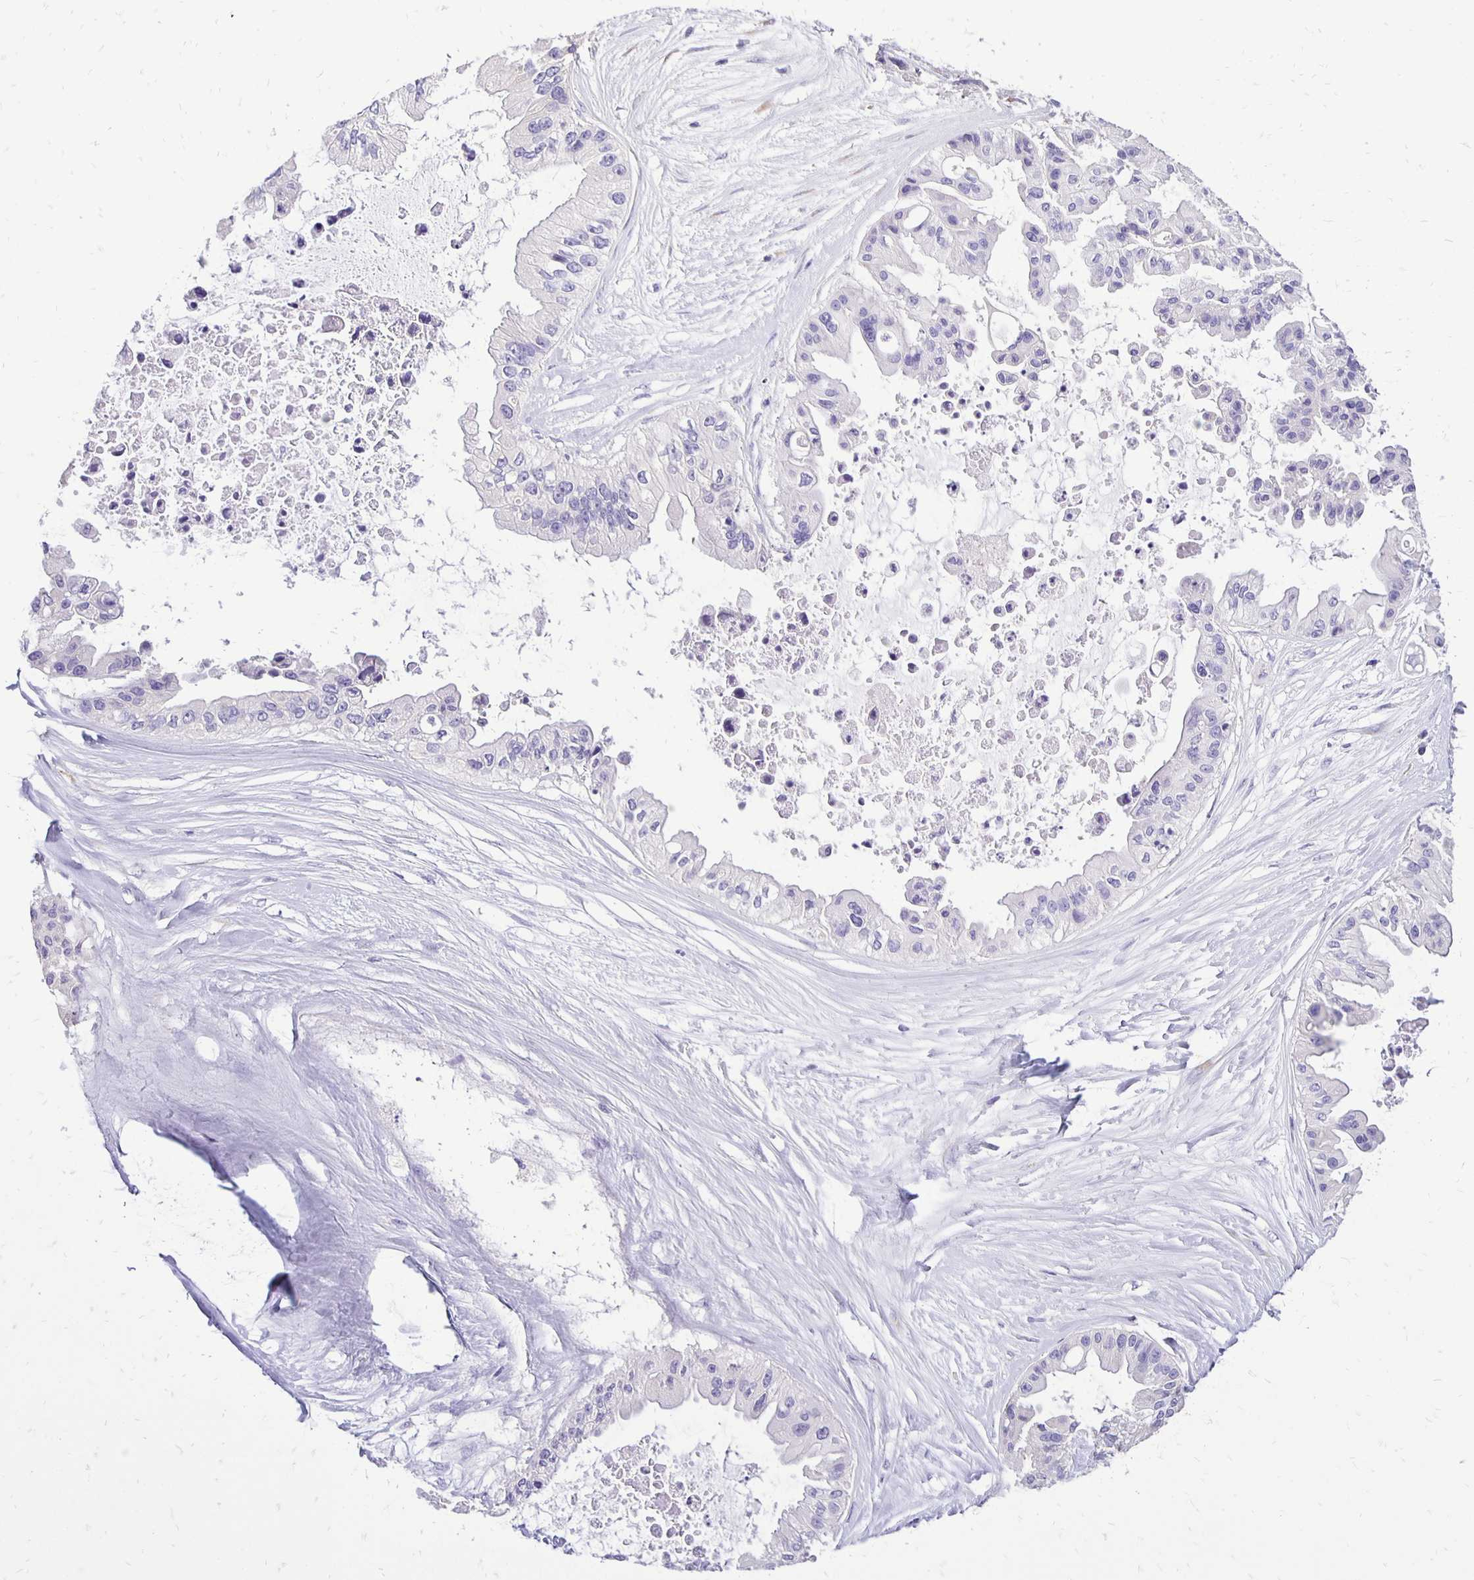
{"staining": {"intensity": "negative", "quantity": "none", "location": "none"}, "tissue": "ovarian cancer", "cell_type": "Tumor cells", "image_type": "cancer", "snomed": [{"axis": "morphology", "description": "Cystadenocarcinoma, serous, NOS"}, {"axis": "topography", "description": "Ovary"}], "caption": "The photomicrograph shows no staining of tumor cells in ovarian serous cystadenocarcinoma.", "gene": "ANKRD45", "patient": {"sex": "female", "age": 56}}